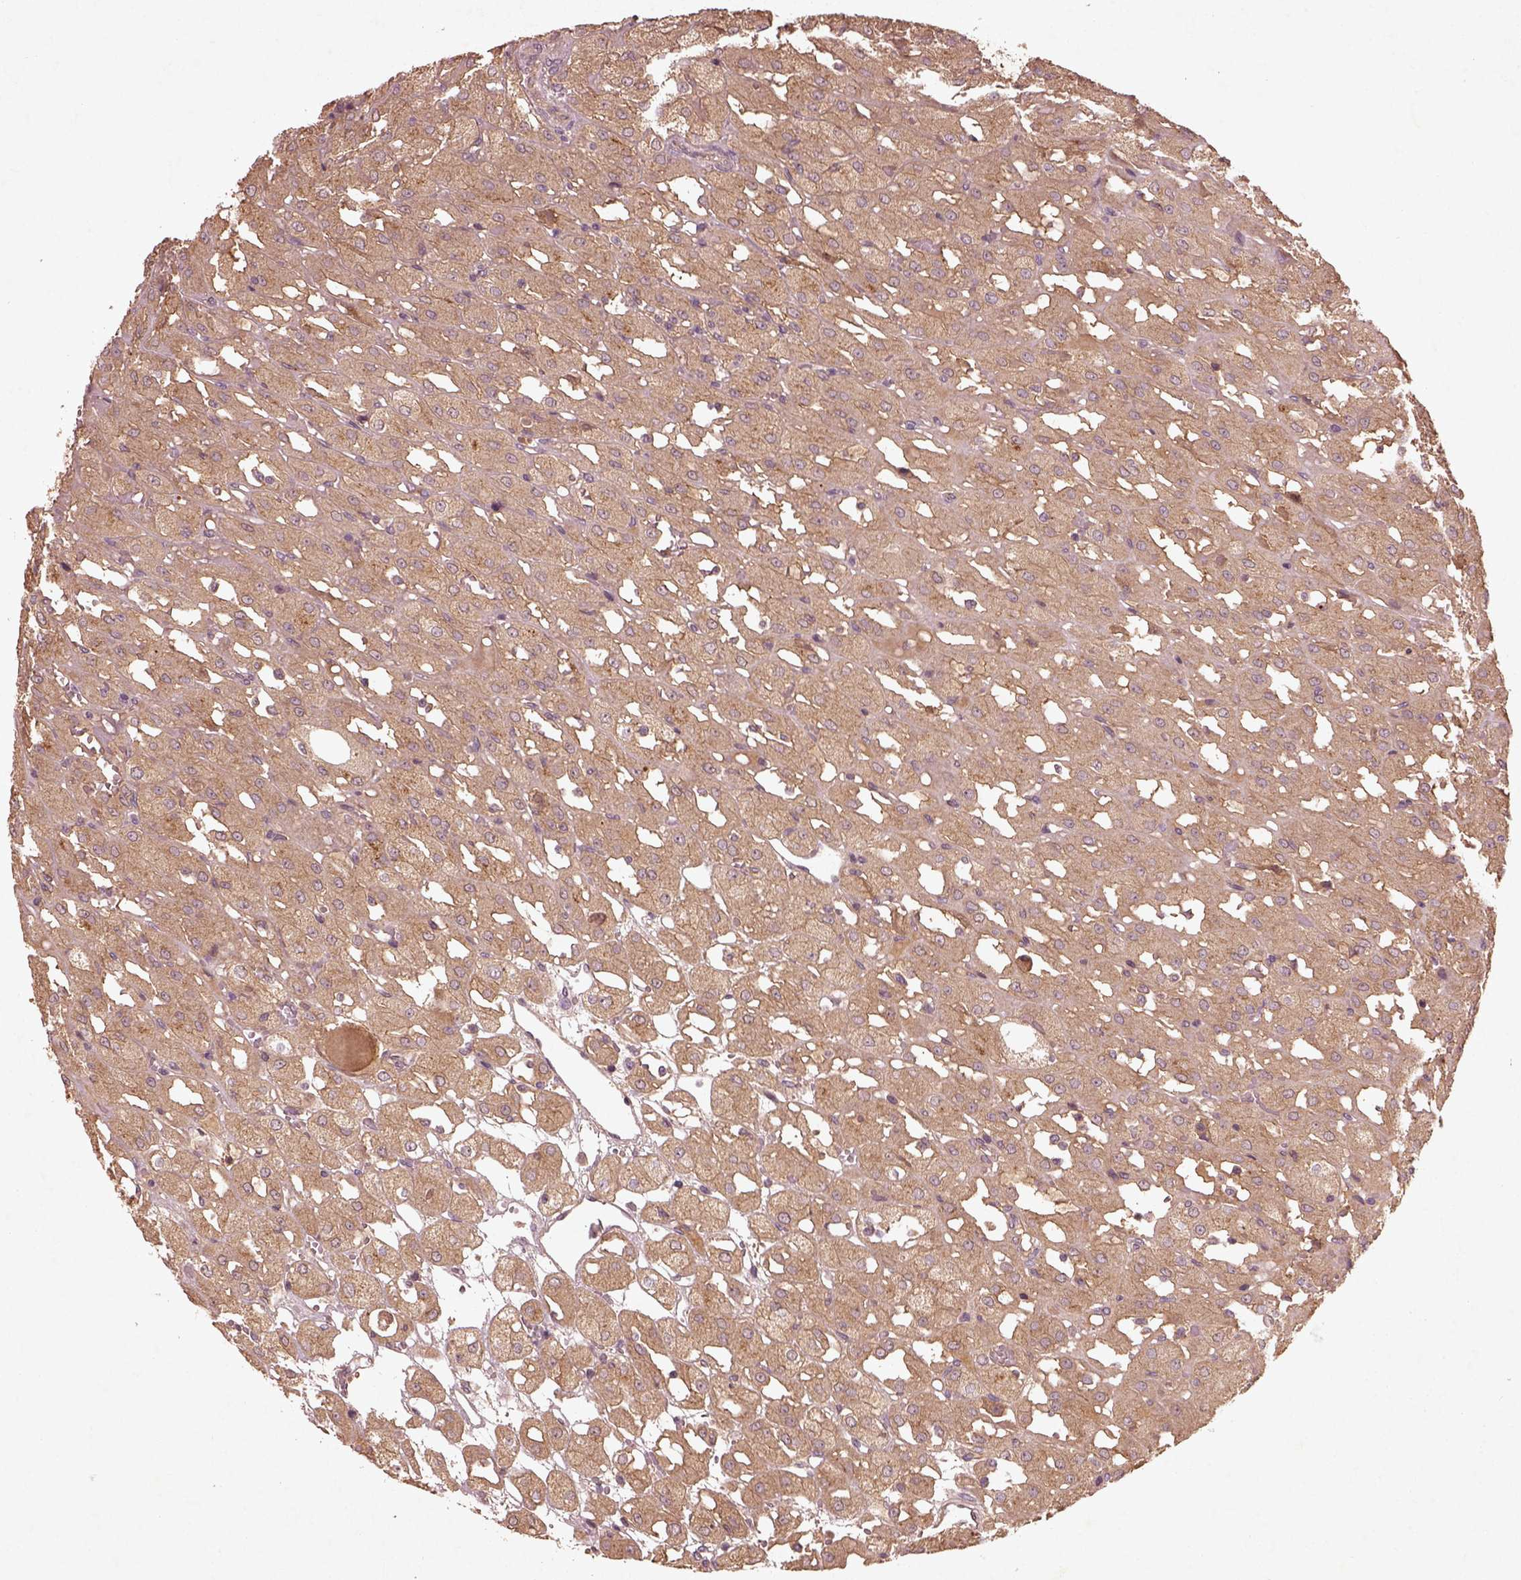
{"staining": {"intensity": "moderate", "quantity": ">75%", "location": "cytoplasmic/membranous"}, "tissue": "renal cancer", "cell_type": "Tumor cells", "image_type": "cancer", "snomed": [{"axis": "morphology", "description": "Adenocarcinoma, NOS"}, {"axis": "topography", "description": "Kidney"}], "caption": "DAB (3,3'-diaminobenzidine) immunohistochemical staining of renal cancer (adenocarcinoma) shows moderate cytoplasmic/membranous protein positivity in approximately >75% of tumor cells.", "gene": "FAM234A", "patient": {"sex": "male", "age": 72}}